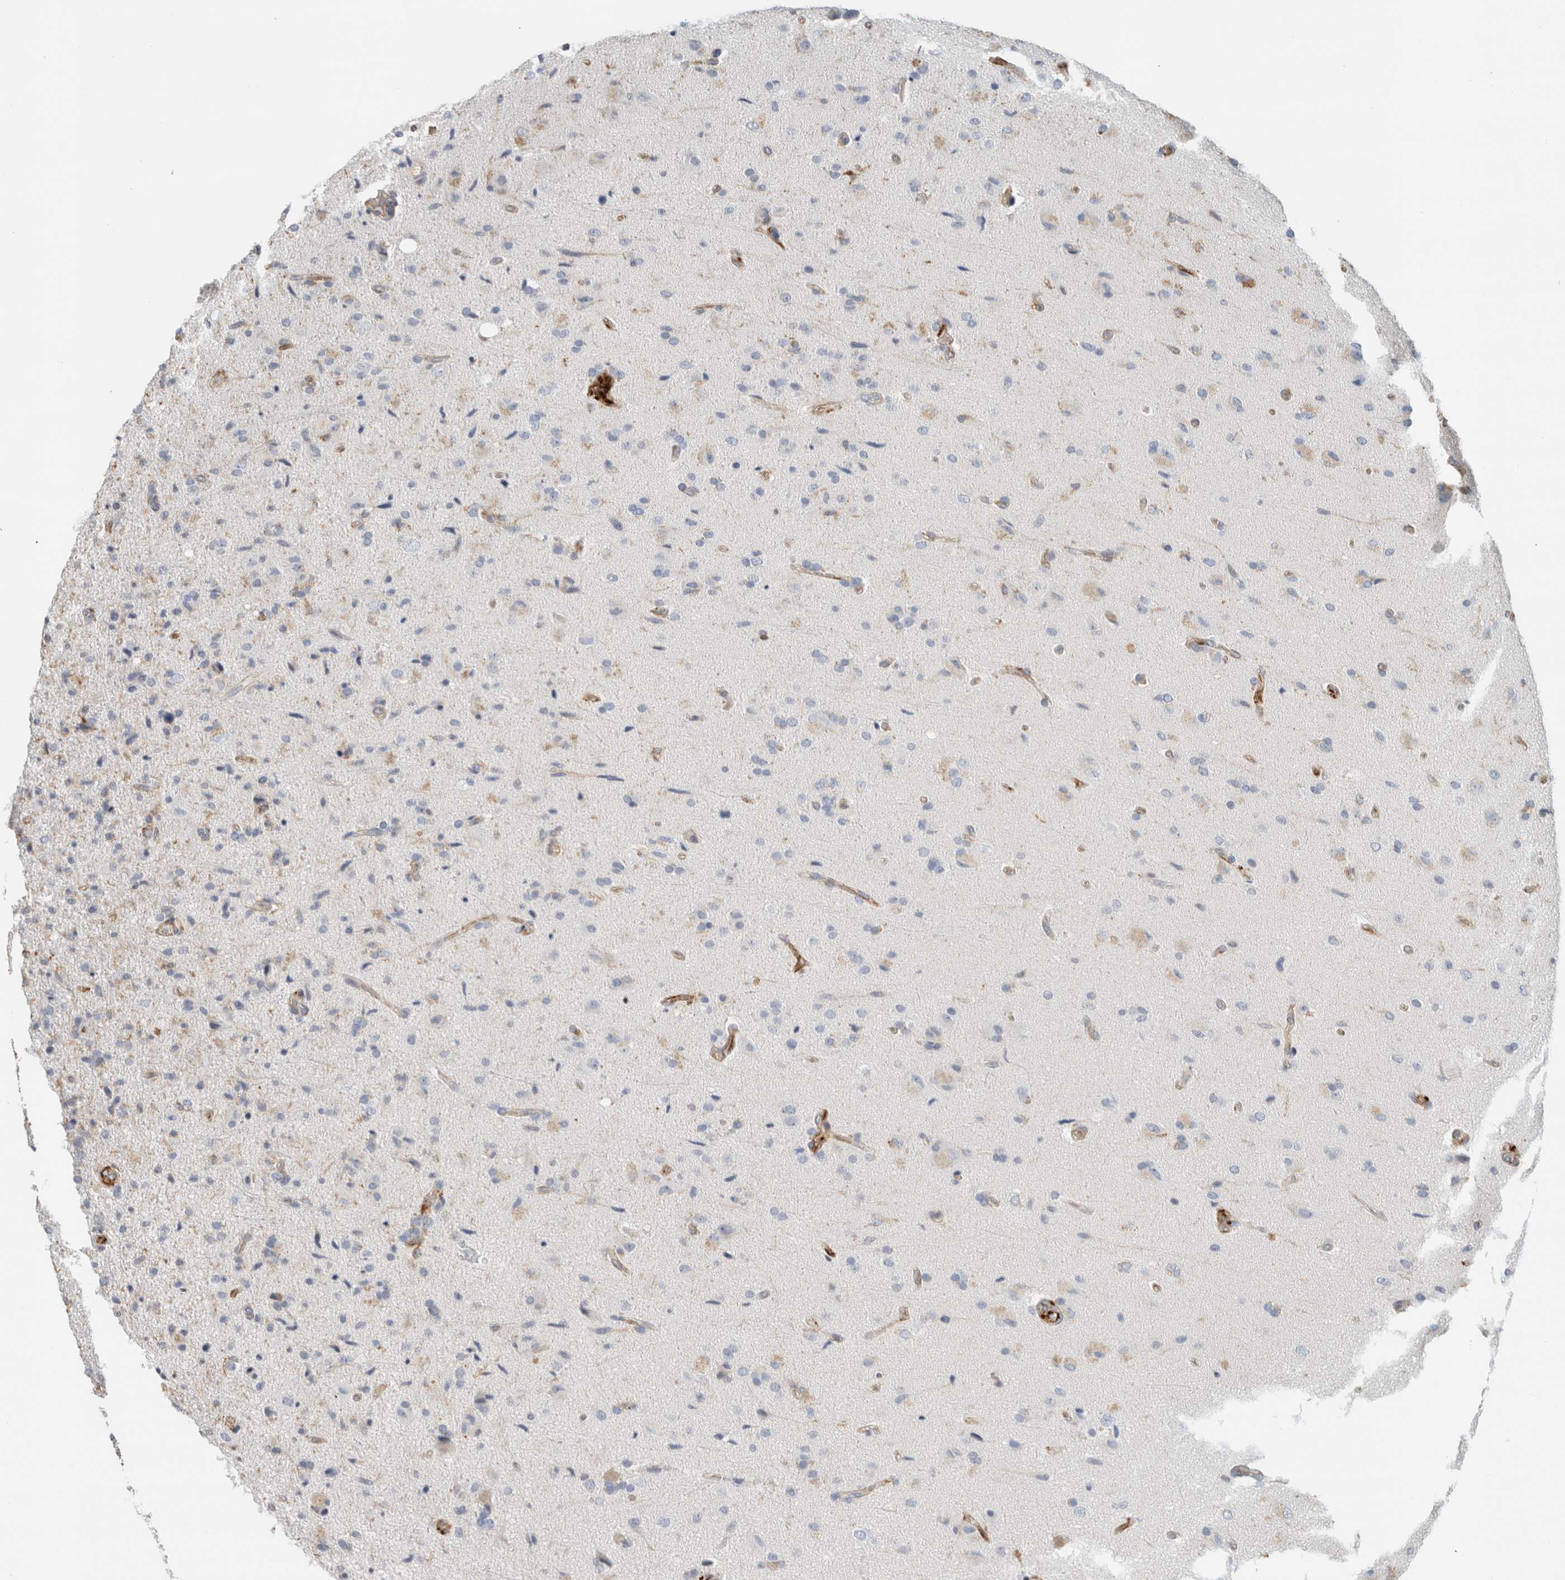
{"staining": {"intensity": "weak", "quantity": "<25%", "location": "cytoplasmic/membranous"}, "tissue": "glioma", "cell_type": "Tumor cells", "image_type": "cancer", "snomed": [{"axis": "morphology", "description": "Glioma, malignant, High grade"}, {"axis": "topography", "description": "Brain"}], "caption": "Malignant high-grade glioma was stained to show a protein in brown. There is no significant staining in tumor cells.", "gene": "LY86", "patient": {"sex": "male", "age": 72}}